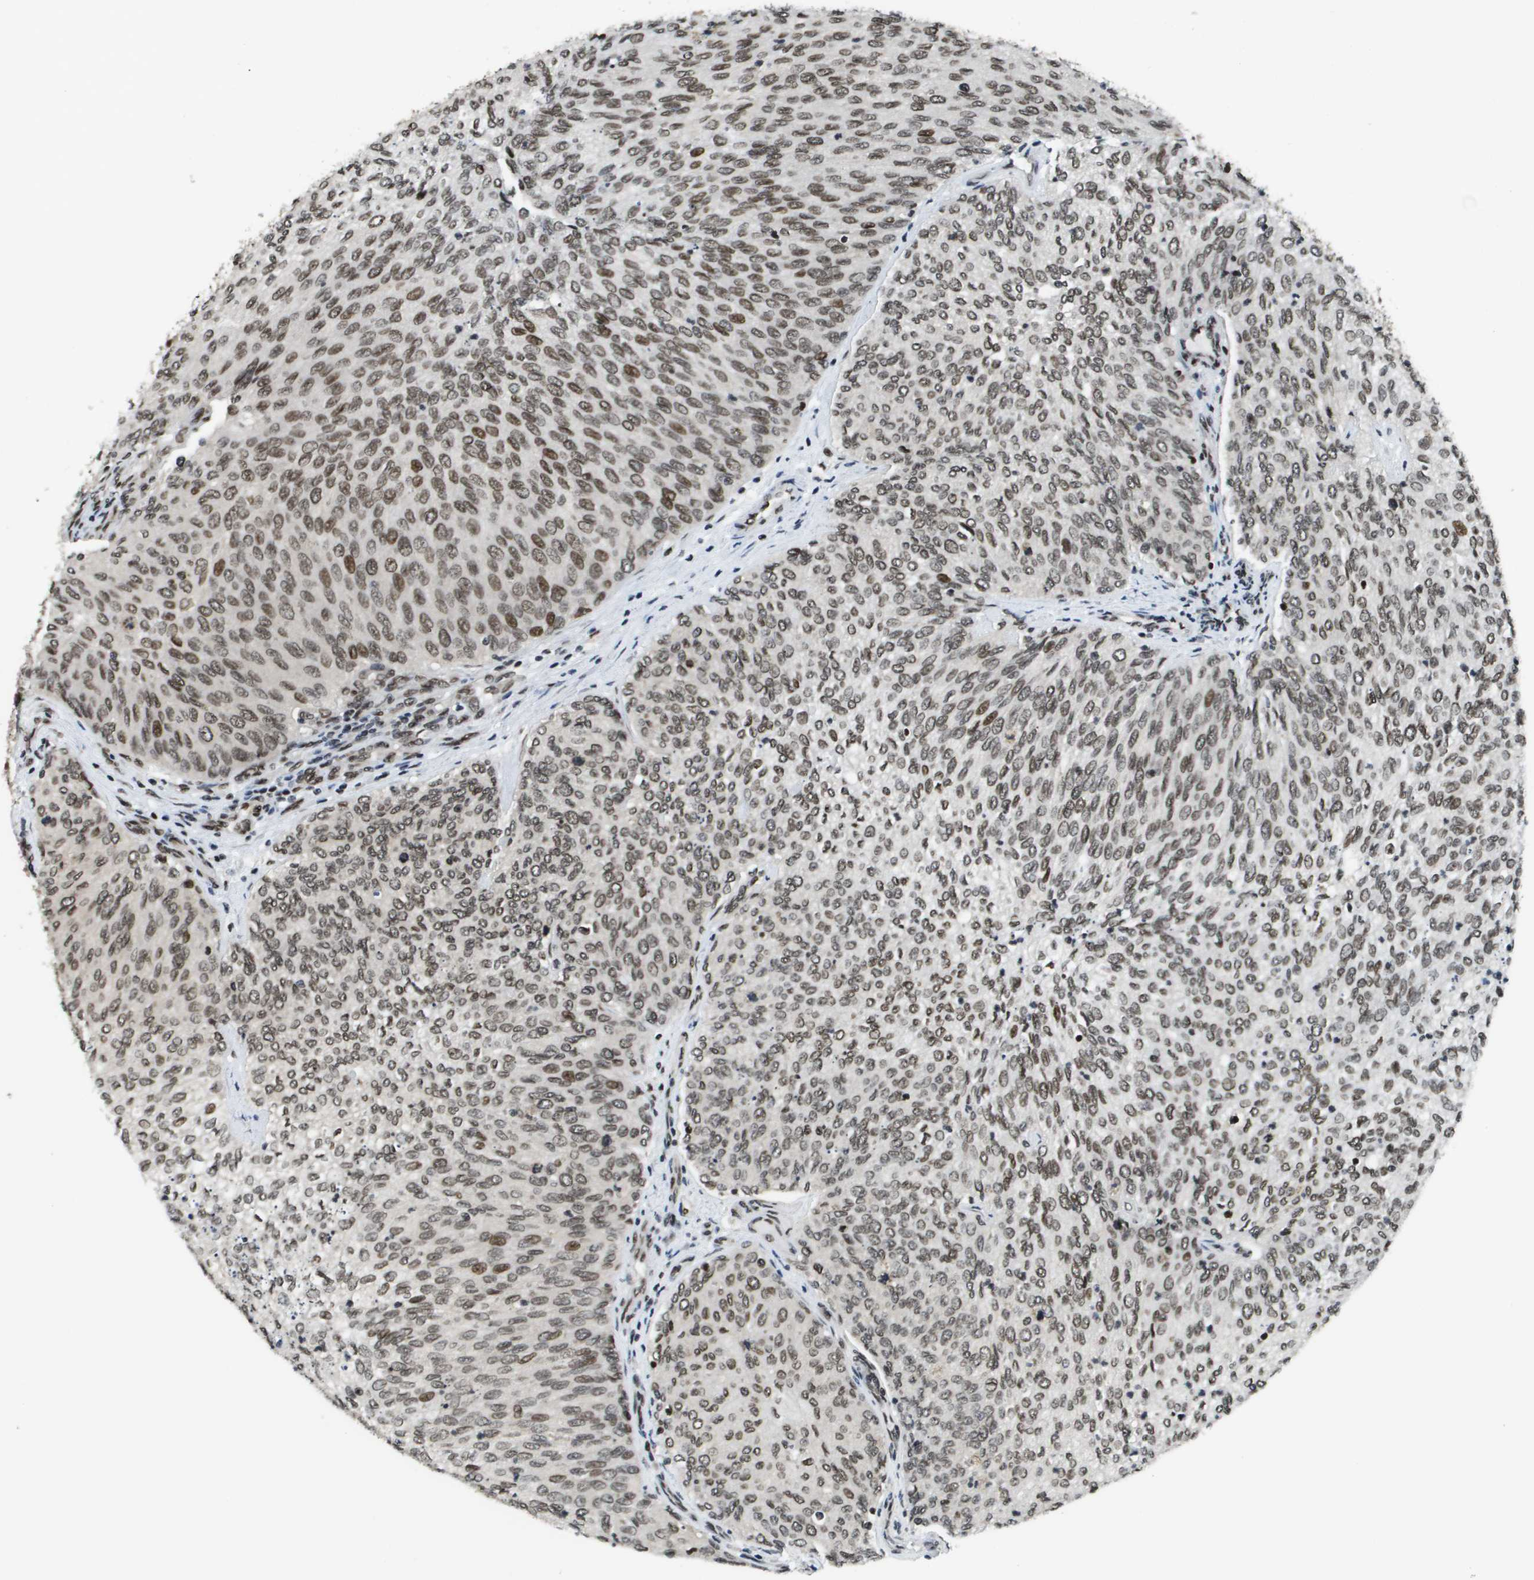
{"staining": {"intensity": "moderate", "quantity": ">75%", "location": "nuclear"}, "tissue": "urothelial cancer", "cell_type": "Tumor cells", "image_type": "cancer", "snomed": [{"axis": "morphology", "description": "Urothelial carcinoma, Low grade"}, {"axis": "topography", "description": "Urinary bladder"}], "caption": "Immunohistochemical staining of urothelial carcinoma (low-grade) exhibits medium levels of moderate nuclear staining in approximately >75% of tumor cells. Using DAB (brown) and hematoxylin (blue) stains, captured at high magnification using brightfield microscopy.", "gene": "RECQL4", "patient": {"sex": "female", "age": 79}}